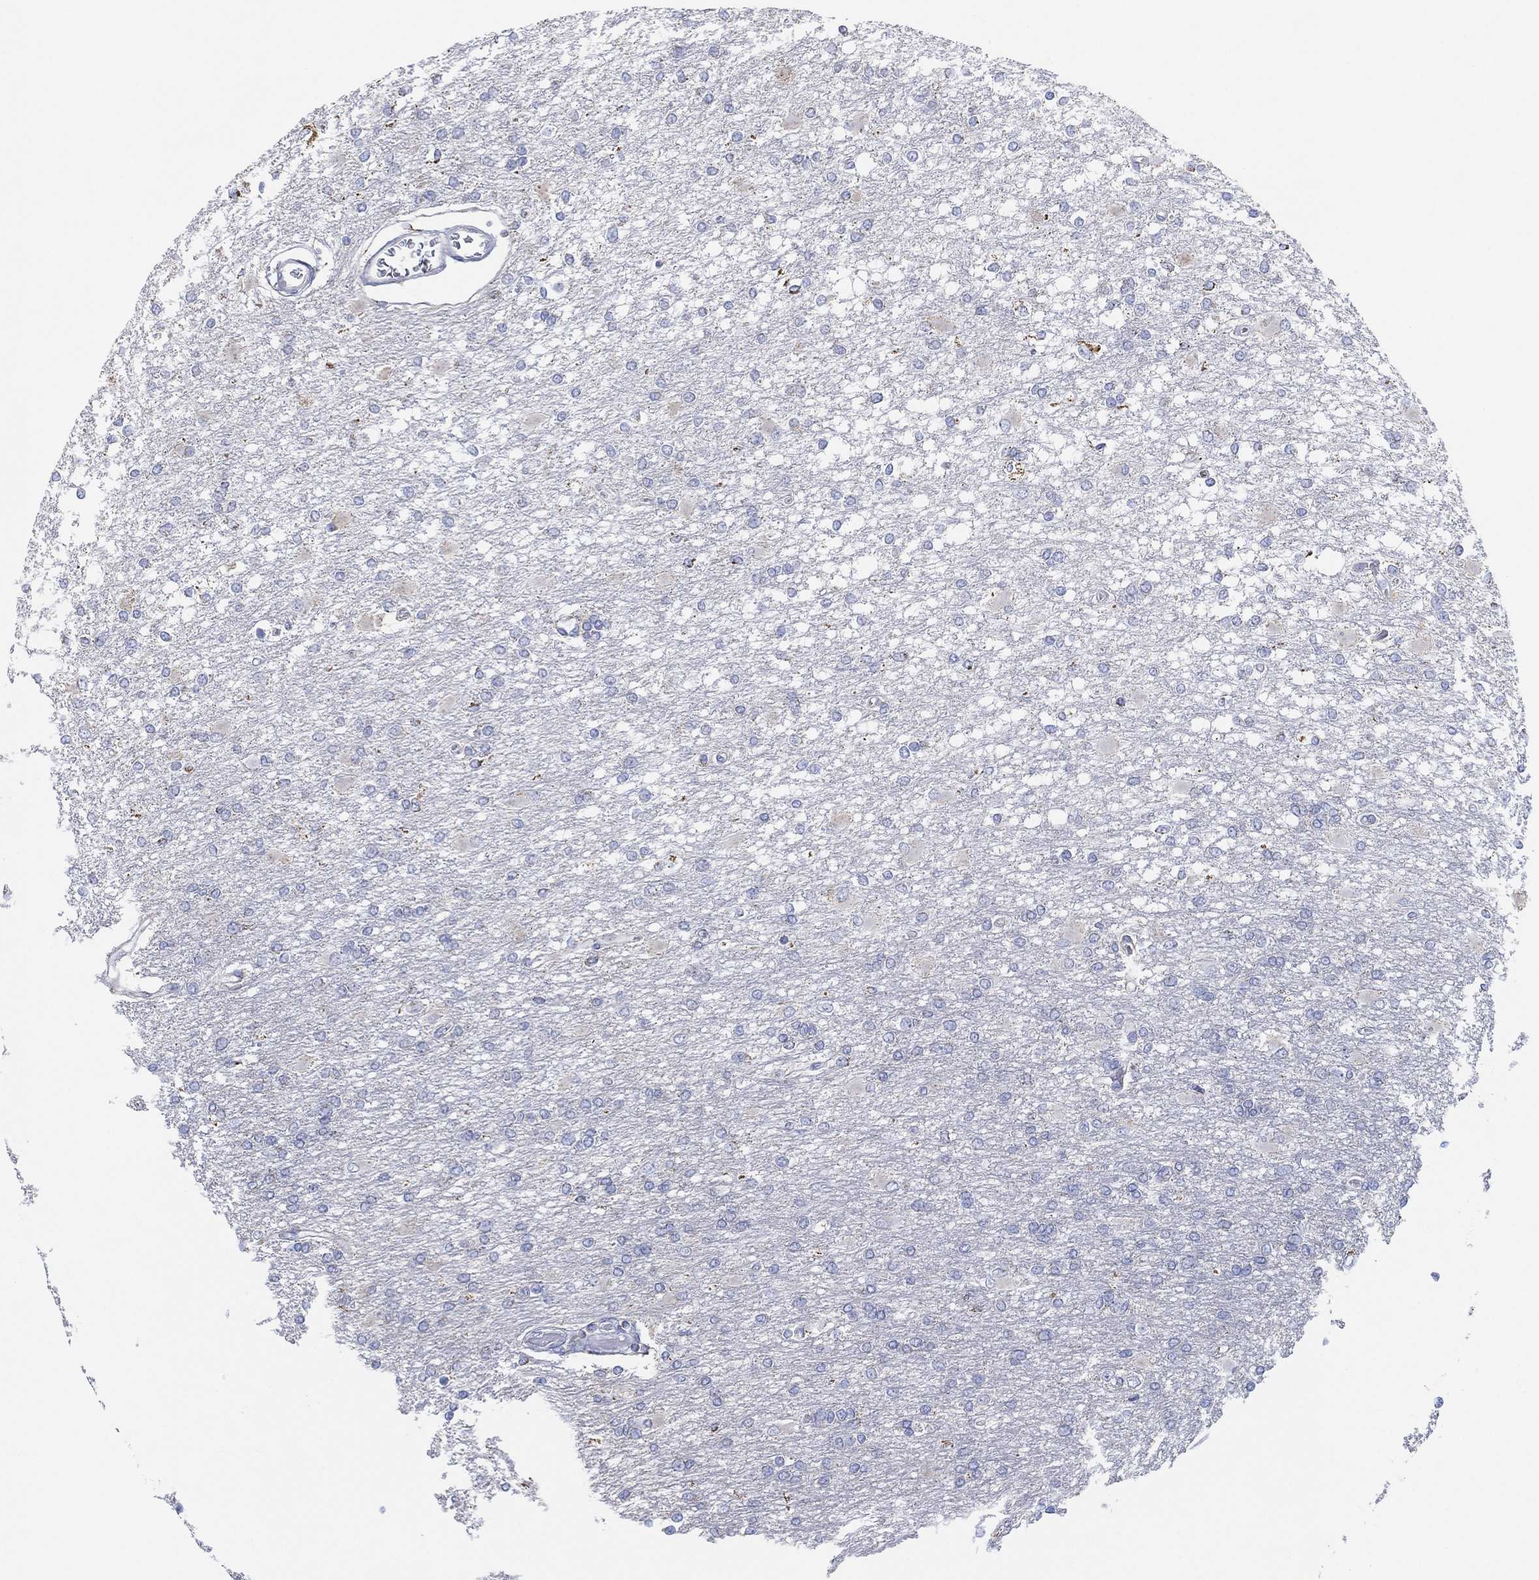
{"staining": {"intensity": "negative", "quantity": "none", "location": "none"}, "tissue": "glioma", "cell_type": "Tumor cells", "image_type": "cancer", "snomed": [{"axis": "morphology", "description": "Glioma, malignant, High grade"}, {"axis": "topography", "description": "Cerebral cortex"}], "caption": "High magnification brightfield microscopy of glioma stained with DAB (3,3'-diaminobenzidine) (brown) and counterstained with hematoxylin (blue): tumor cells show no significant positivity. Nuclei are stained in blue.", "gene": "CFTR", "patient": {"sex": "male", "age": 79}}